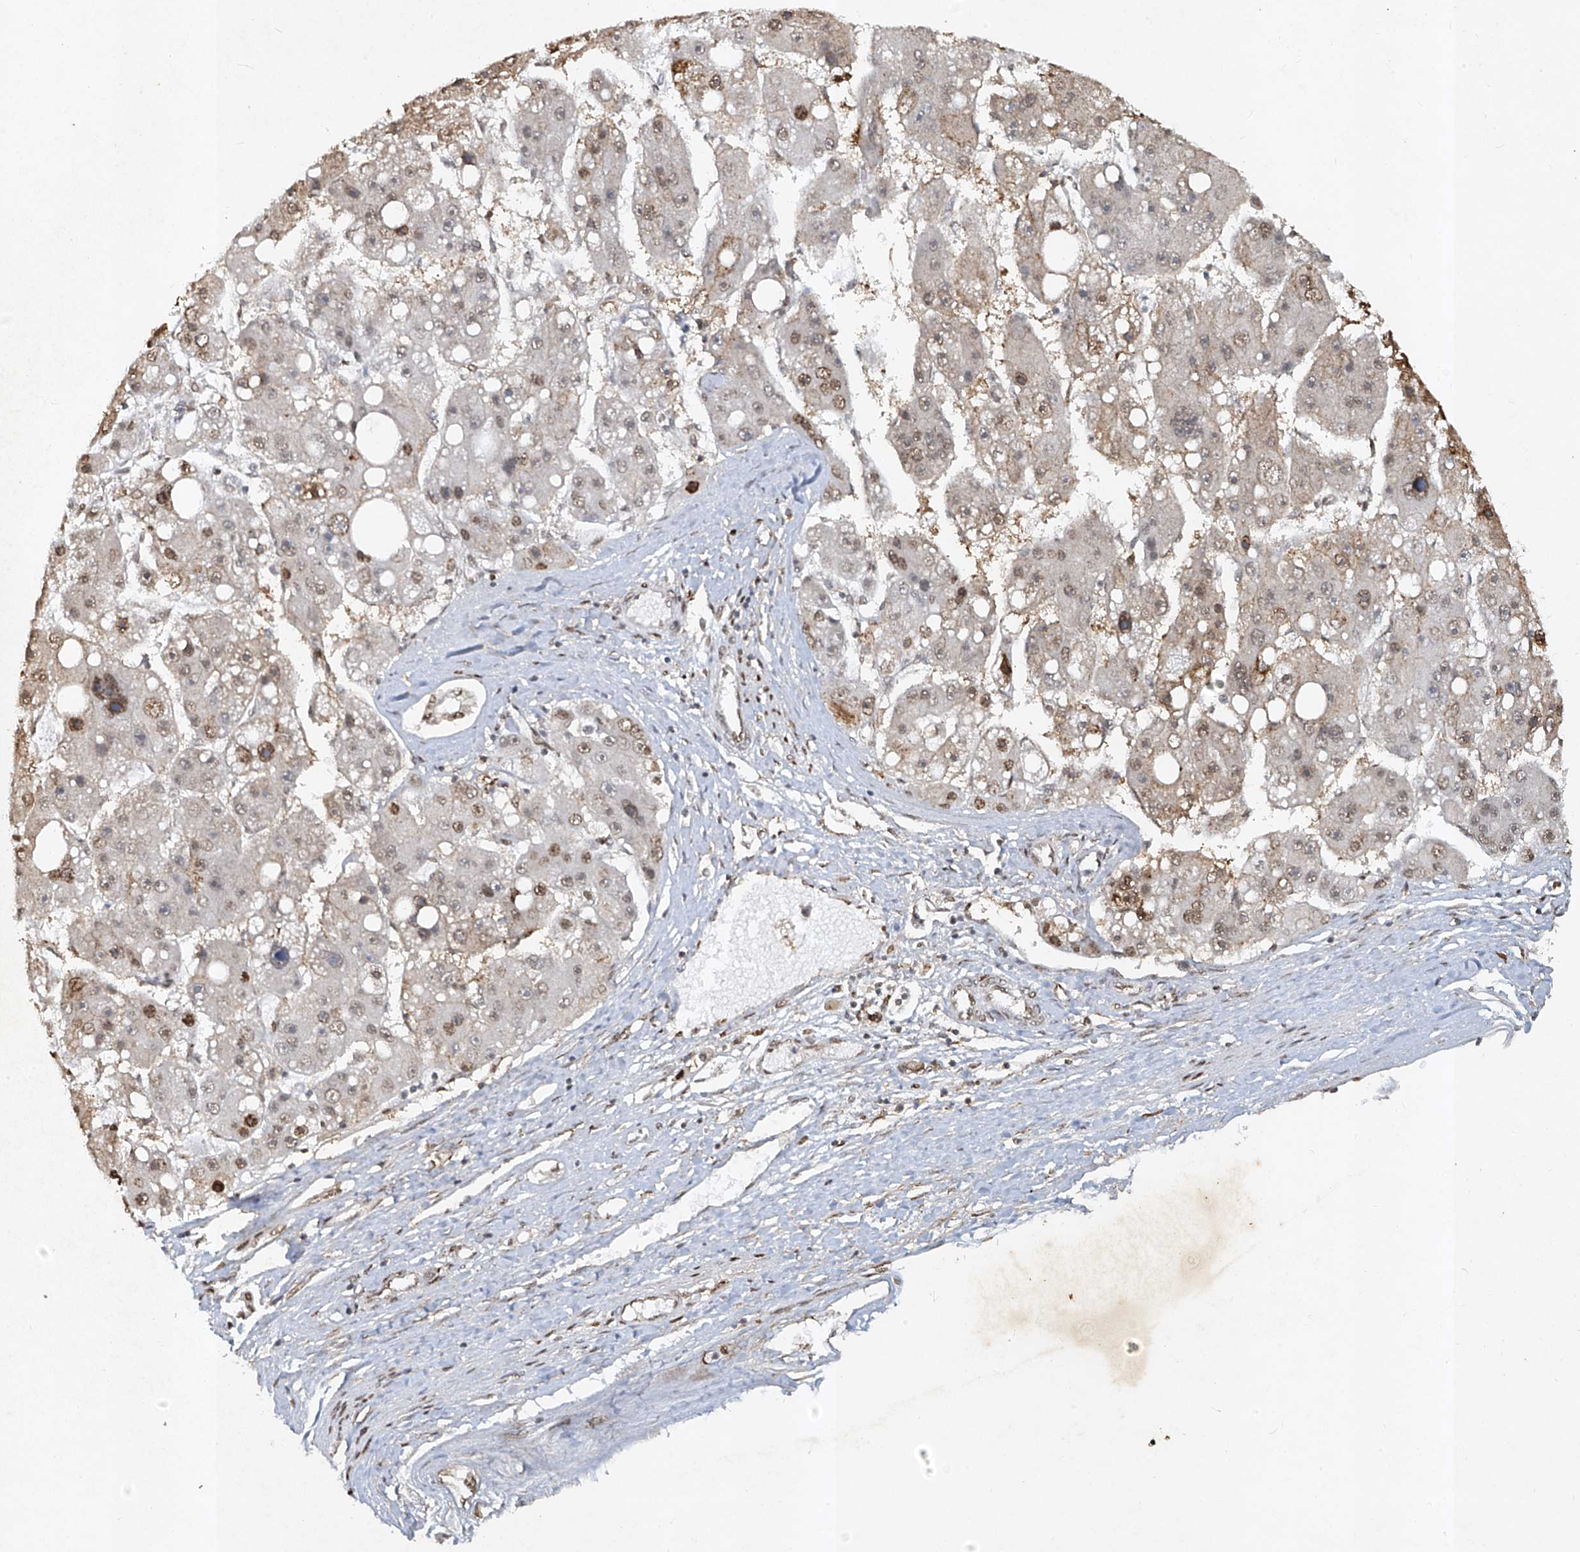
{"staining": {"intensity": "moderate", "quantity": "25%-75%", "location": "nuclear"}, "tissue": "liver cancer", "cell_type": "Tumor cells", "image_type": "cancer", "snomed": [{"axis": "morphology", "description": "Carcinoma, Hepatocellular, NOS"}, {"axis": "topography", "description": "Liver"}], "caption": "Immunohistochemistry image of neoplastic tissue: human hepatocellular carcinoma (liver) stained using immunohistochemistry demonstrates medium levels of moderate protein expression localized specifically in the nuclear of tumor cells, appearing as a nuclear brown color.", "gene": "ATRIP", "patient": {"sex": "female", "age": 61}}